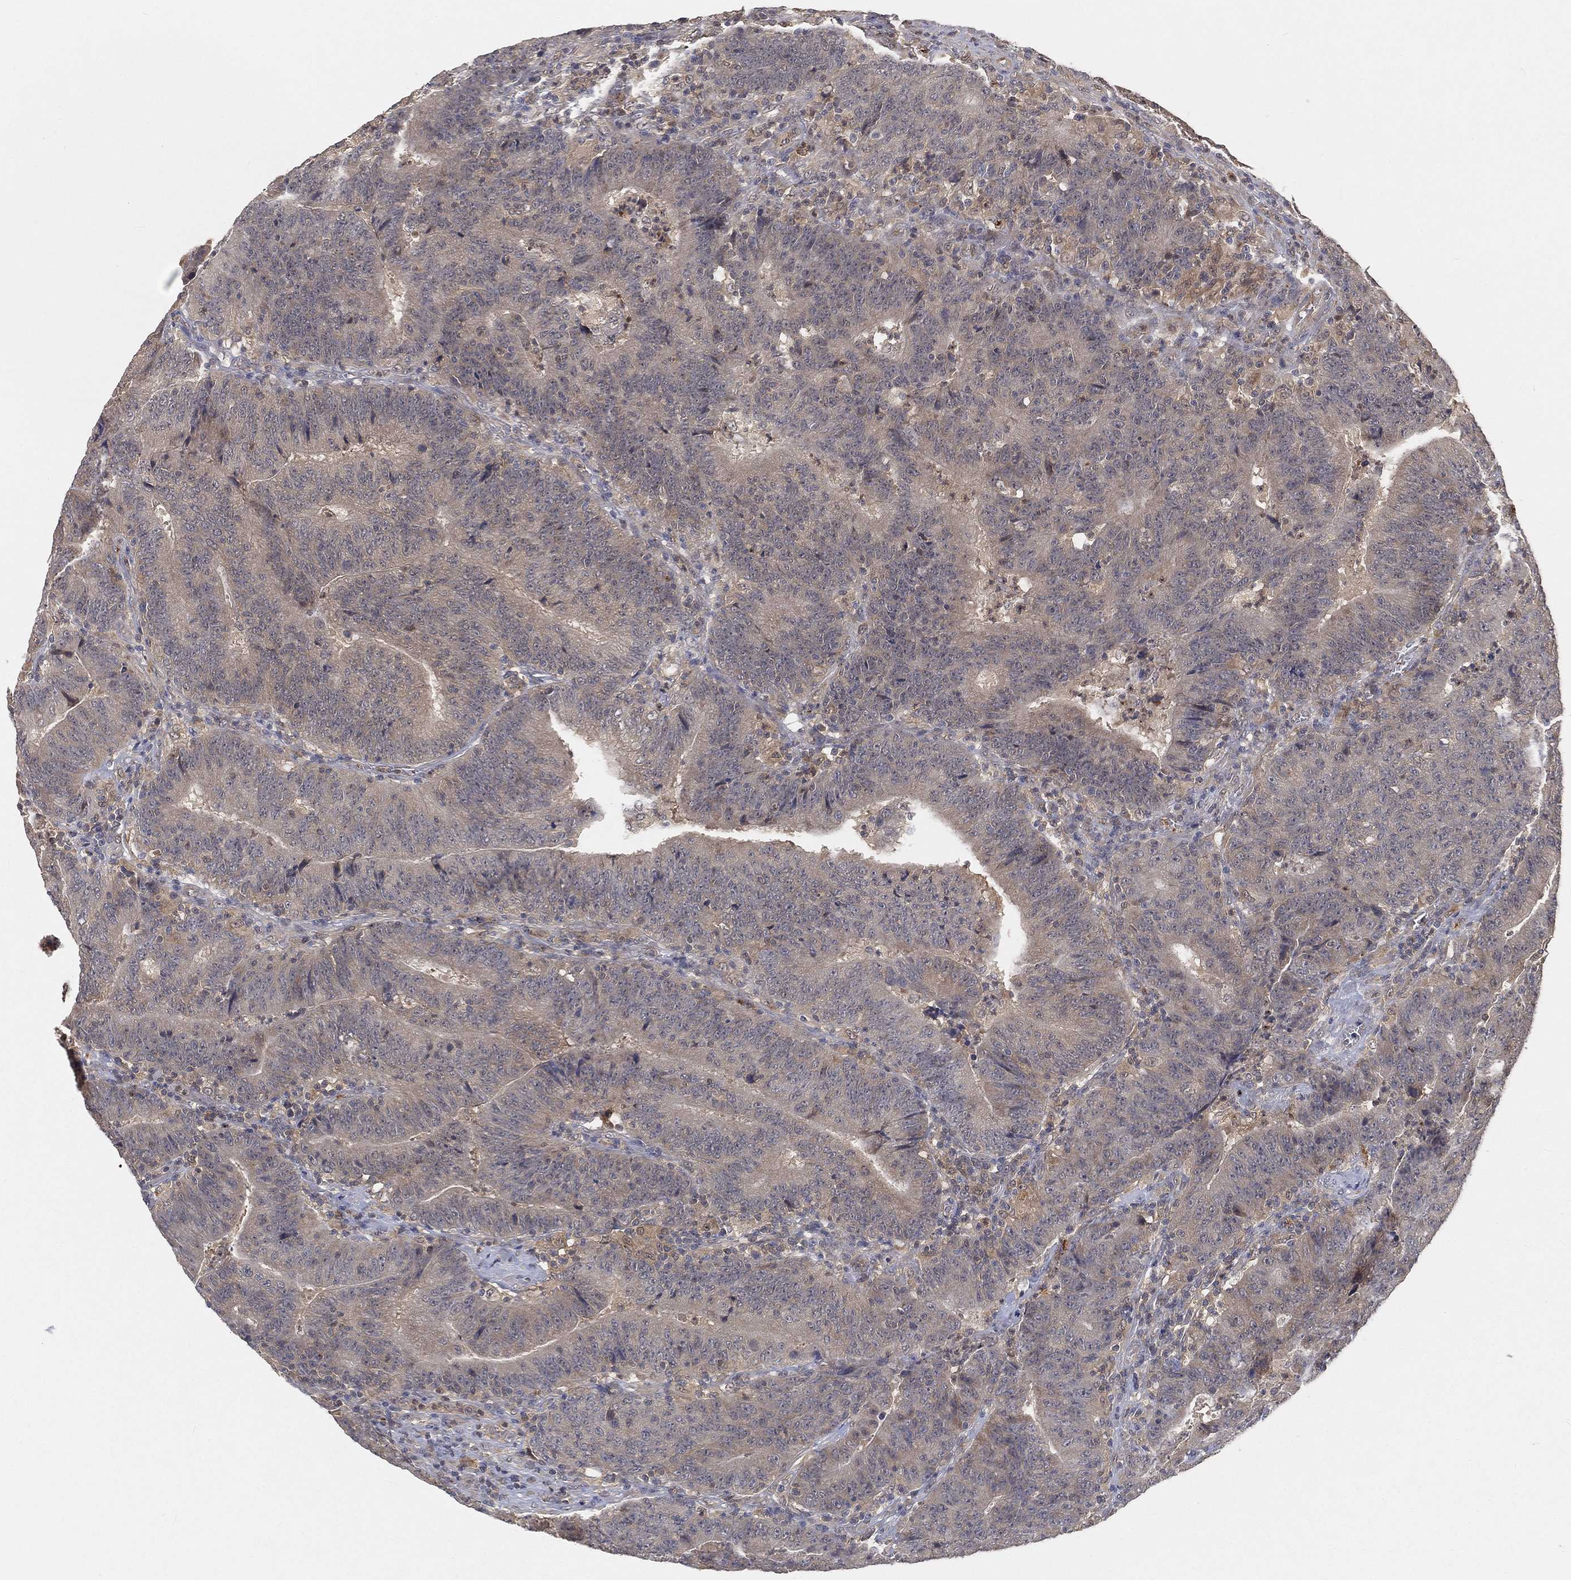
{"staining": {"intensity": "negative", "quantity": "none", "location": "none"}, "tissue": "colorectal cancer", "cell_type": "Tumor cells", "image_type": "cancer", "snomed": [{"axis": "morphology", "description": "Adenocarcinoma, NOS"}, {"axis": "topography", "description": "Colon"}], "caption": "An image of human colorectal adenocarcinoma is negative for staining in tumor cells. The staining is performed using DAB brown chromogen with nuclei counter-stained in using hematoxylin.", "gene": "MAPK1", "patient": {"sex": "female", "age": 75}}